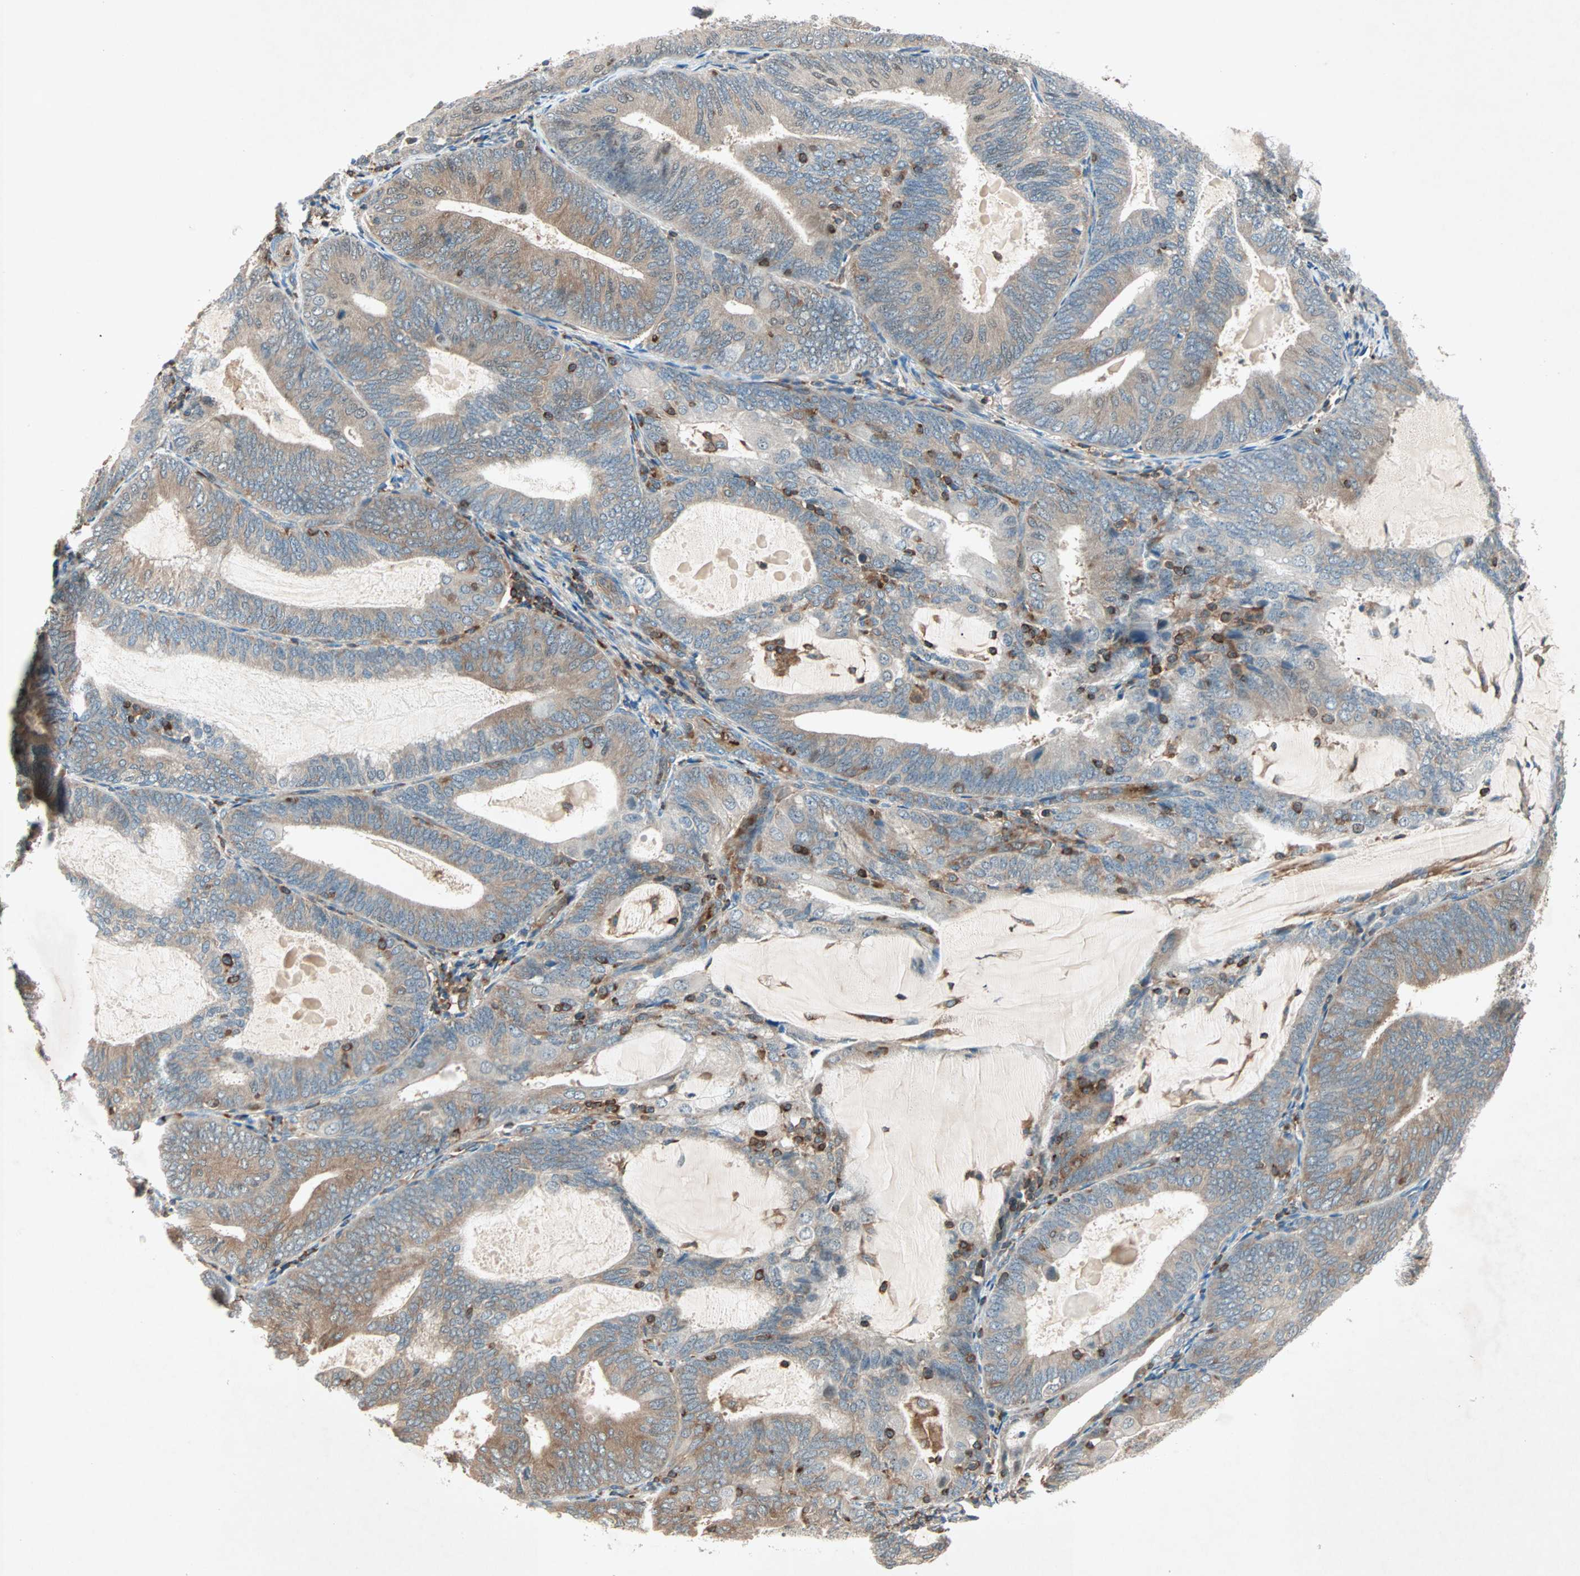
{"staining": {"intensity": "moderate", "quantity": ">75%", "location": "cytoplasmic/membranous"}, "tissue": "endometrial cancer", "cell_type": "Tumor cells", "image_type": "cancer", "snomed": [{"axis": "morphology", "description": "Adenocarcinoma, NOS"}, {"axis": "topography", "description": "Endometrium"}], "caption": "IHC histopathology image of neoplastic tissue: human adenocarcinoma (endometrial) stained using immunohistochemistry reveals medium levels of moderate protein expression localized specifically in the cytoplasmic/membranous of tumor cells, appearing as a cytoplasmic/membranous brown color.", "gene": "TEC", "patient": {"sex": "female", "age": 81}}